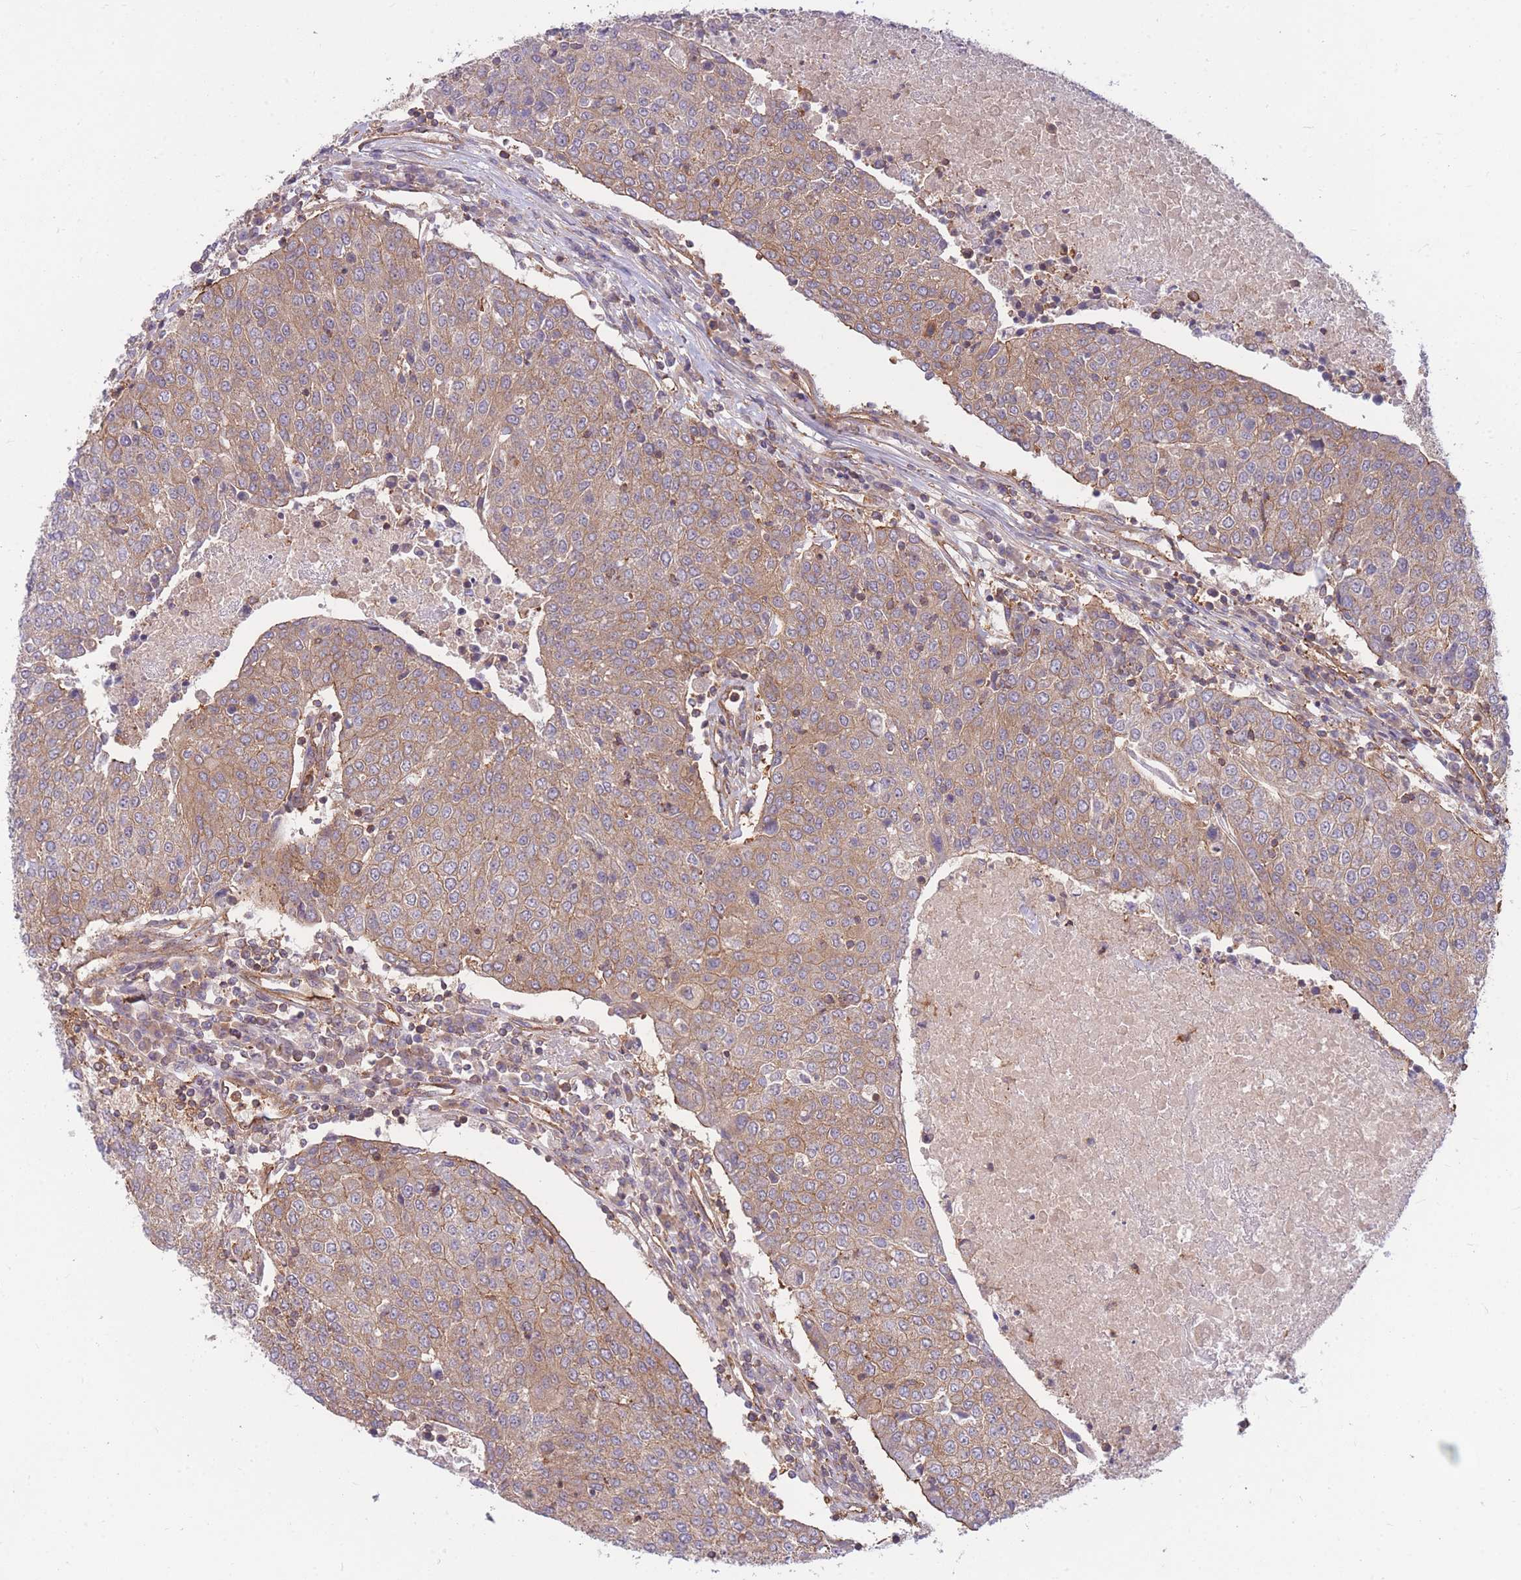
{"staining": {"intensity": "weak", "quantity": ">75%", "location": "cytoplasmic/membranous"}, "tissue": "urothelial cancer", "cell_type": "Tumor cells", "image_type": "cancer", "snomed": [{"axis": "morphology", "description": "Urothelial carcinoma, High grade"}, {"axis": "topography", "description": "Urinary bladder"}], "caption": "Protein staining by IHC exhibits weak cytoplasmic/membranous positivity in approximately >75% of tumor cells in urothelial cancer.", "gene": "GGA1", "patient": {"sex": "female", "age": 85}}